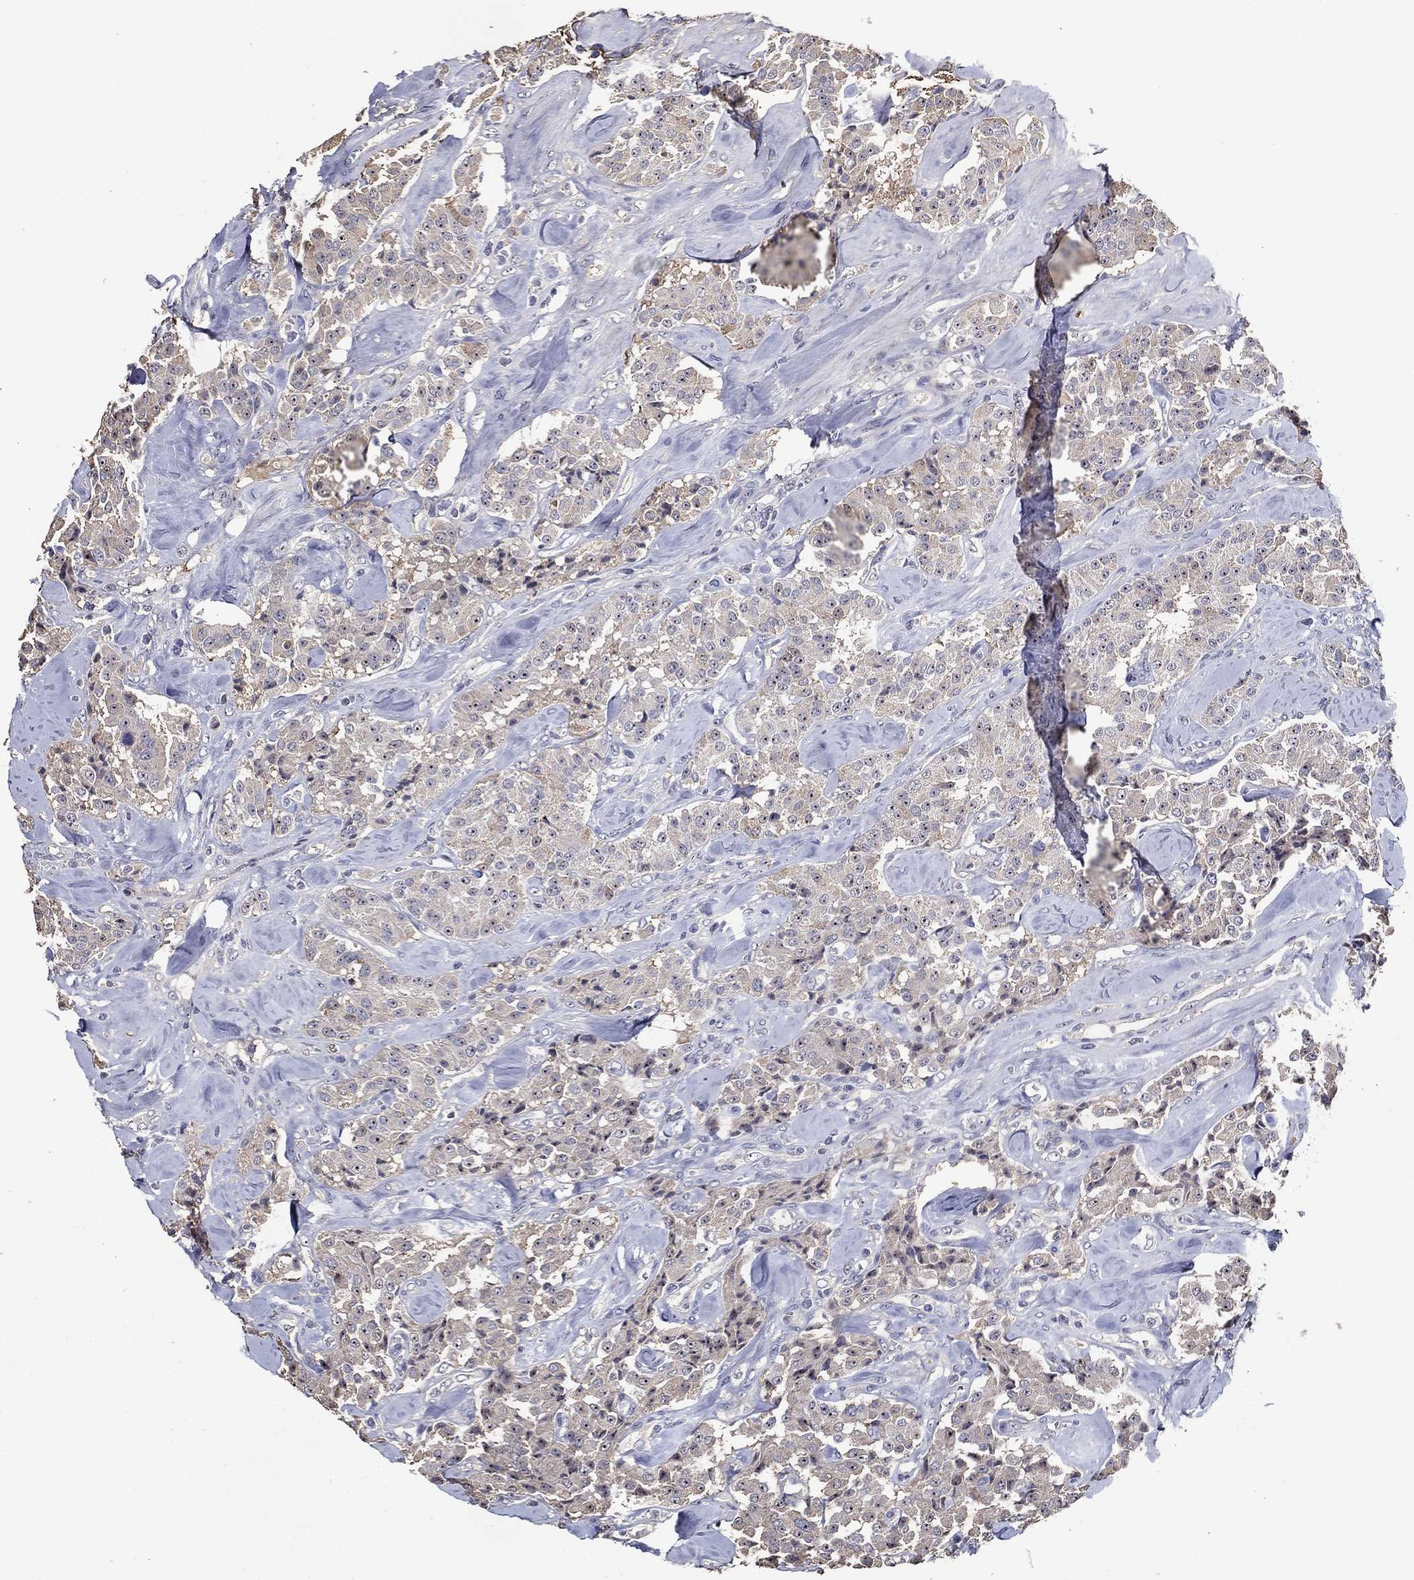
{"staining": {"intensity": "negative", "quantity": "none", "location": "none"}, "tissue": "carcinoid", "cell_type": "Tumor cells", "image_type": "cancer", "snomed": [{"axis": "morphology", "description": "Carcinoid, malignant, NOS"}, {"axis": "topography", "description": "Pancreas"}], "caption": "Tumor cells show no significant protein positivity in carcinoid. (Brightfield microscopy of DAB immunohistochemistry (IHC) at high magnification).", "gene": "EFNA1", "patient": {"sex": "male", "age": 41}}